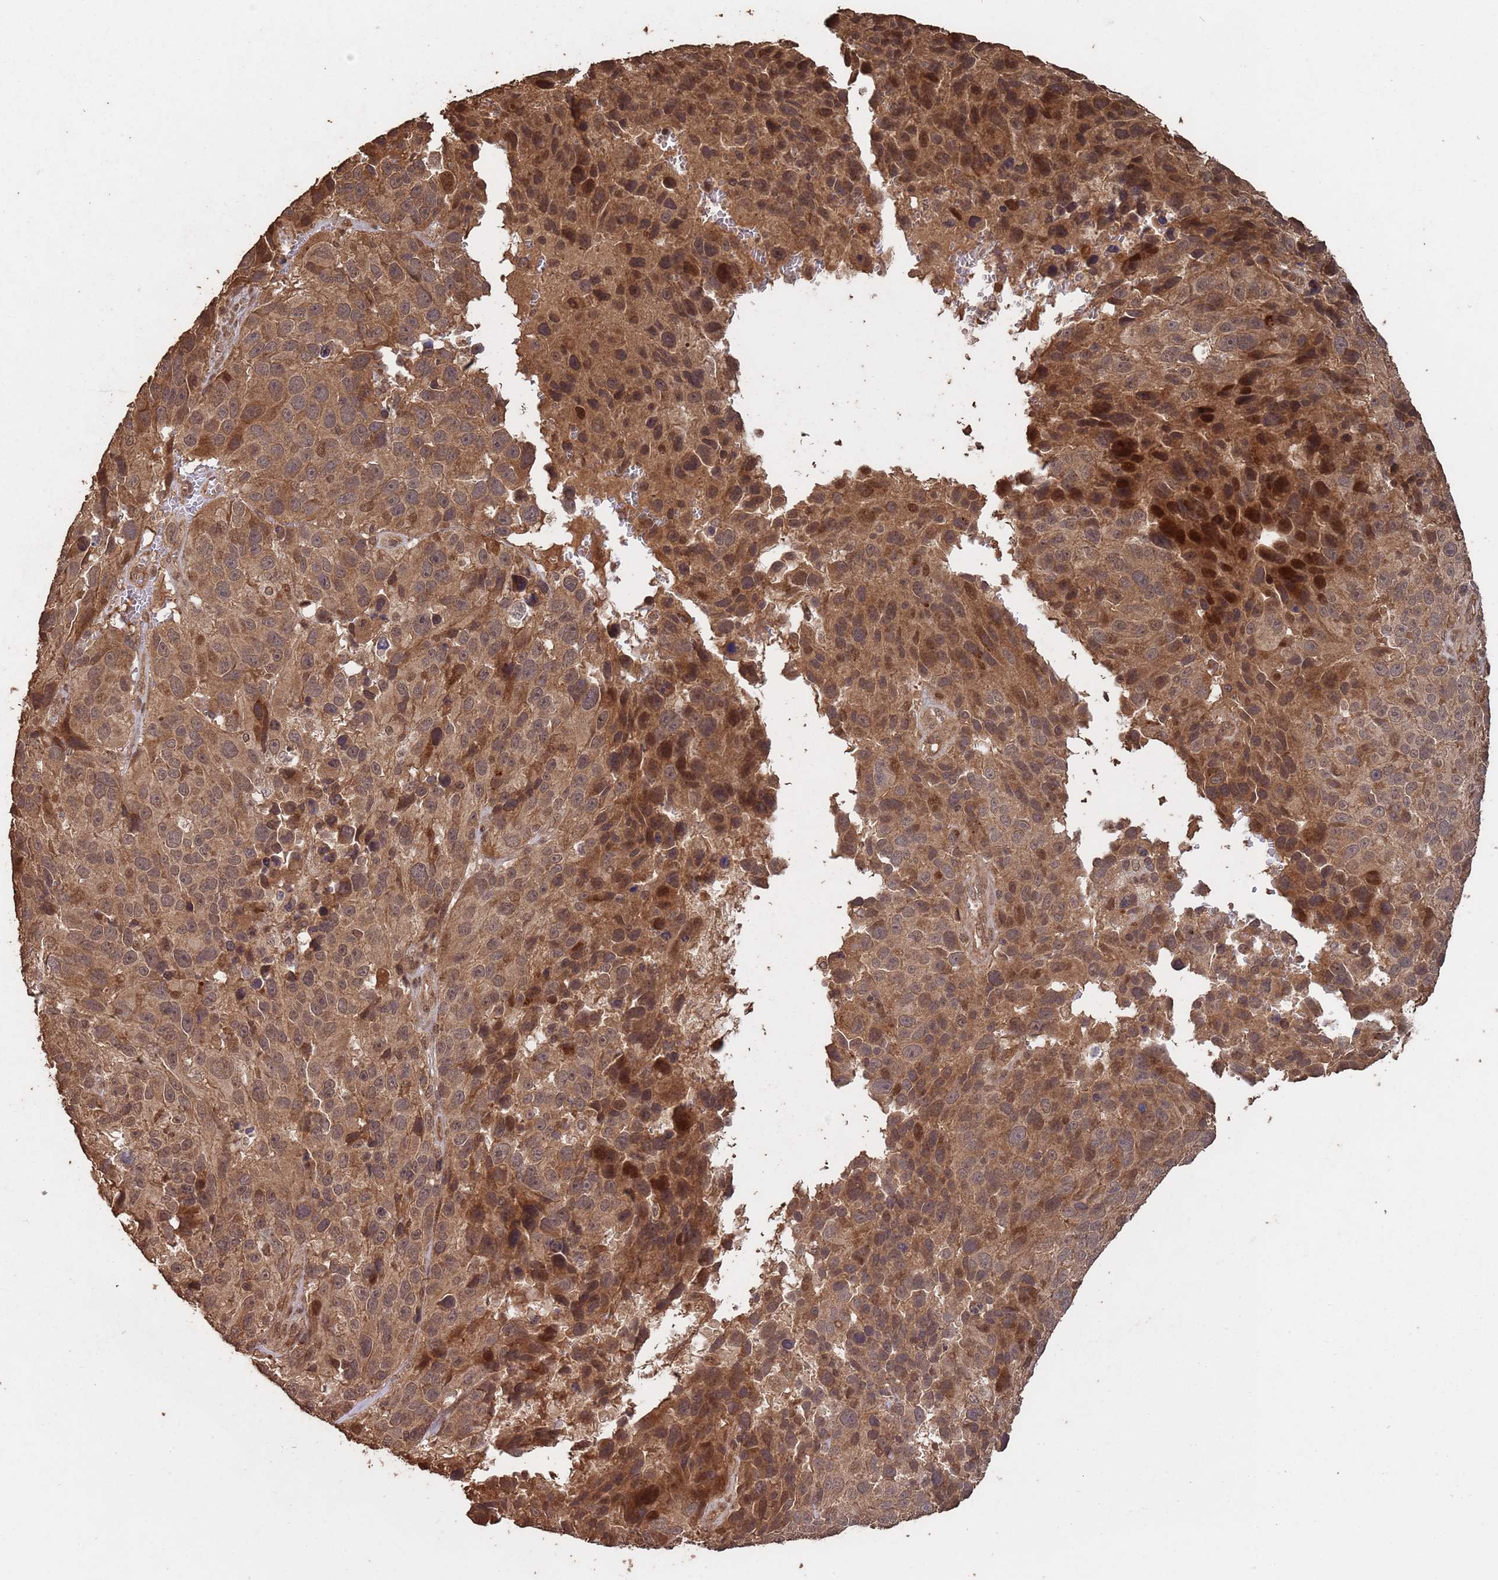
{"staining": {"intensity": "moderate", "quantity": ">75%", "location": "cytoplasmic/membranous,nuclear"}, "tissue": "melanoma", "cell_type": "Tumor cells", "image_type": "cancer", "snomed": [{"axis": "morphology", "description": "Malignant melanoma, NOS"}, {"axis": "topography", "description": "Skin"}], "caption": "Protein expression by immunohistochemistry (IHC) displays moderate cytoplasmic/membranous and nuclear positivity in approximately >75% of tumor cells in malignant melanoma.", "gene": "FRAT1", "patient": {"sex": "male", "age": 84}}